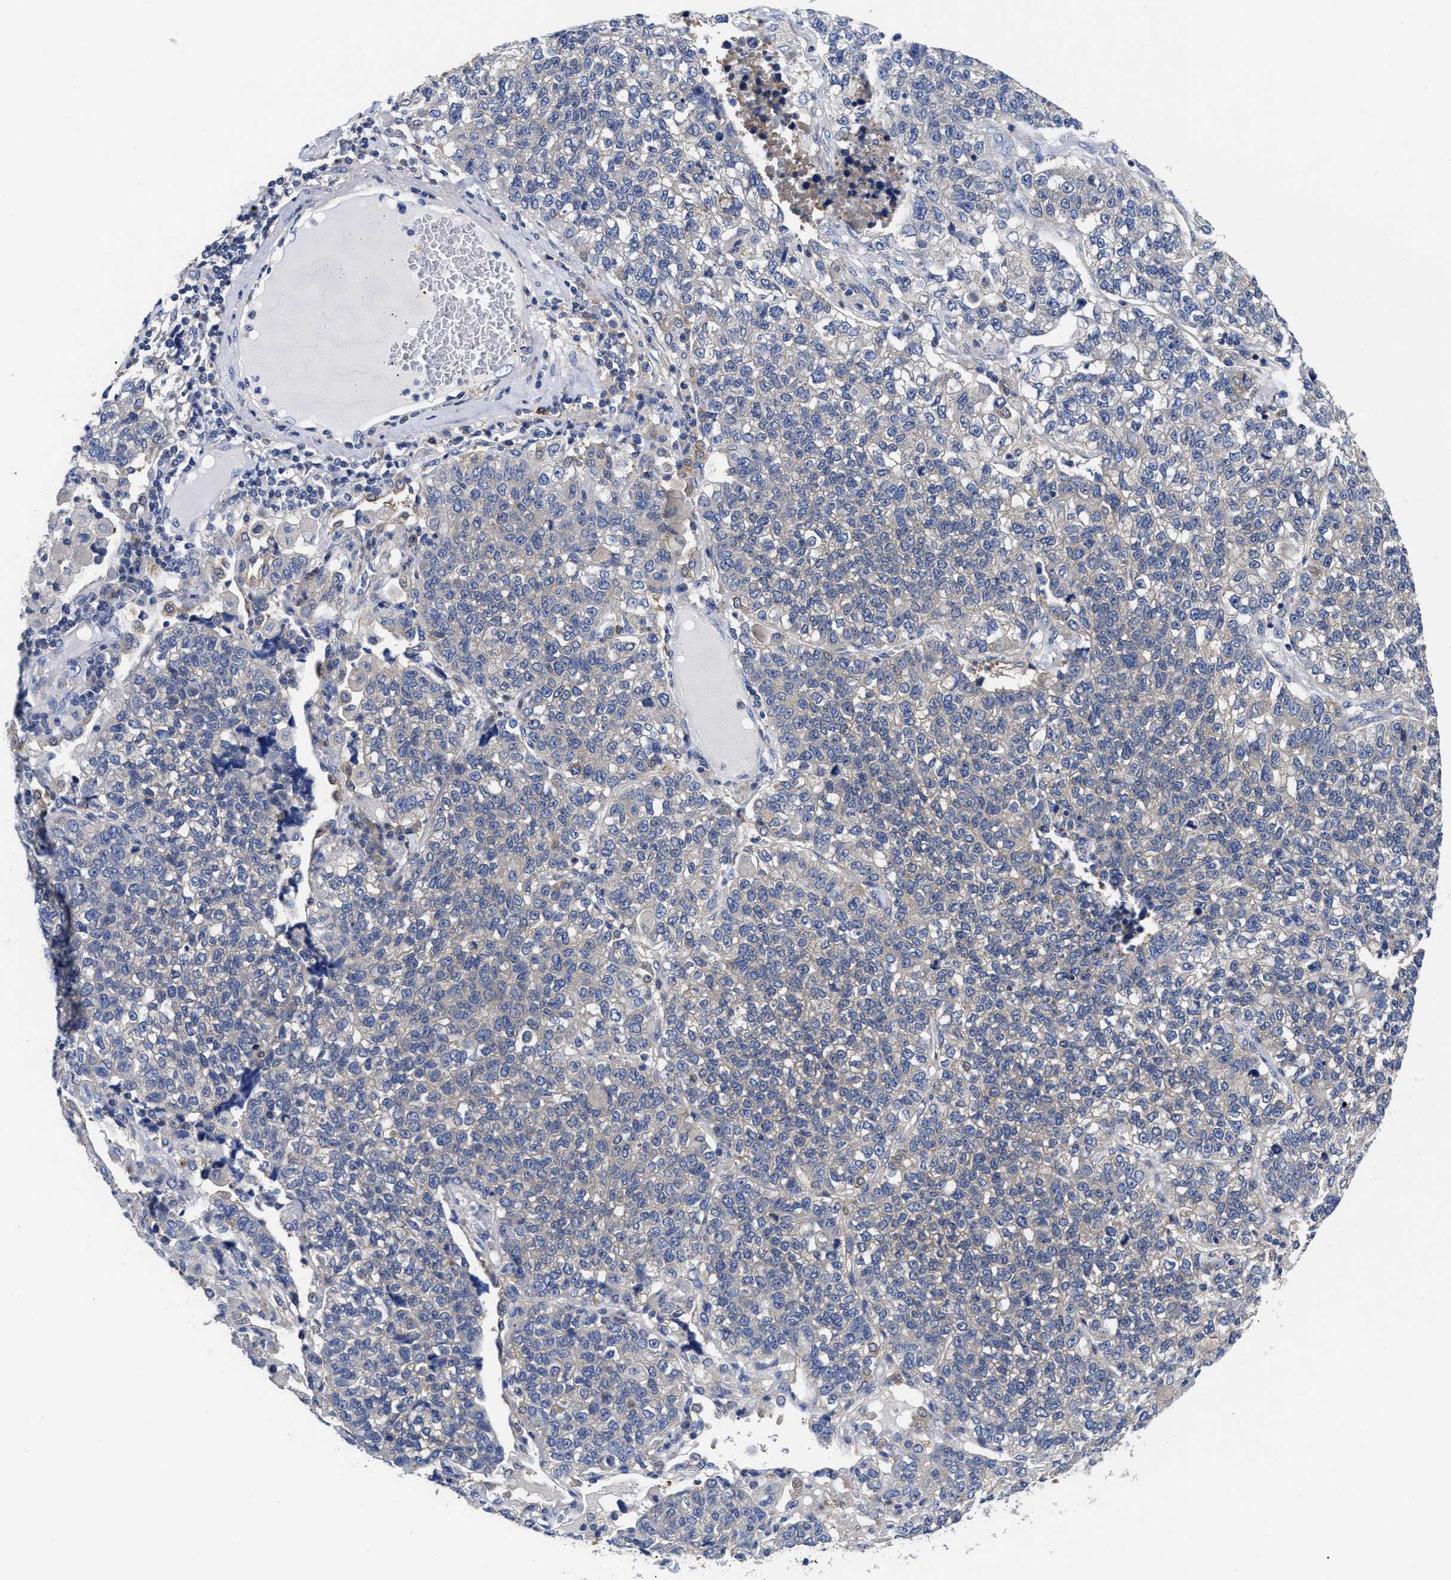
{"staining": {"intensity": "weak", "quantity": "<25%", "location": "cytoplasmic/membranous"}, "tissue": "lung cancer", "cell_type": "Tumor cells", "image_type": "cancer", "snomed": [{"axis": "morphology", "description": "Adenocarcinoma, NOS"}, {"axis": "topography", "description": "Lung"}], "caption": "This histopathology image is of lung cancer stained with immunohistochemistry (IHC) to label a protein in brown with the nuclei are counter-stained blue. There is no positivity in tumor cells. (DAB (3,3'-diaminobenzidine) immunohistochemistry visualized using brightfield microscopy, high magnification).", "gene": "RBKS", "patient": {"sex": "male", "age": 49}}